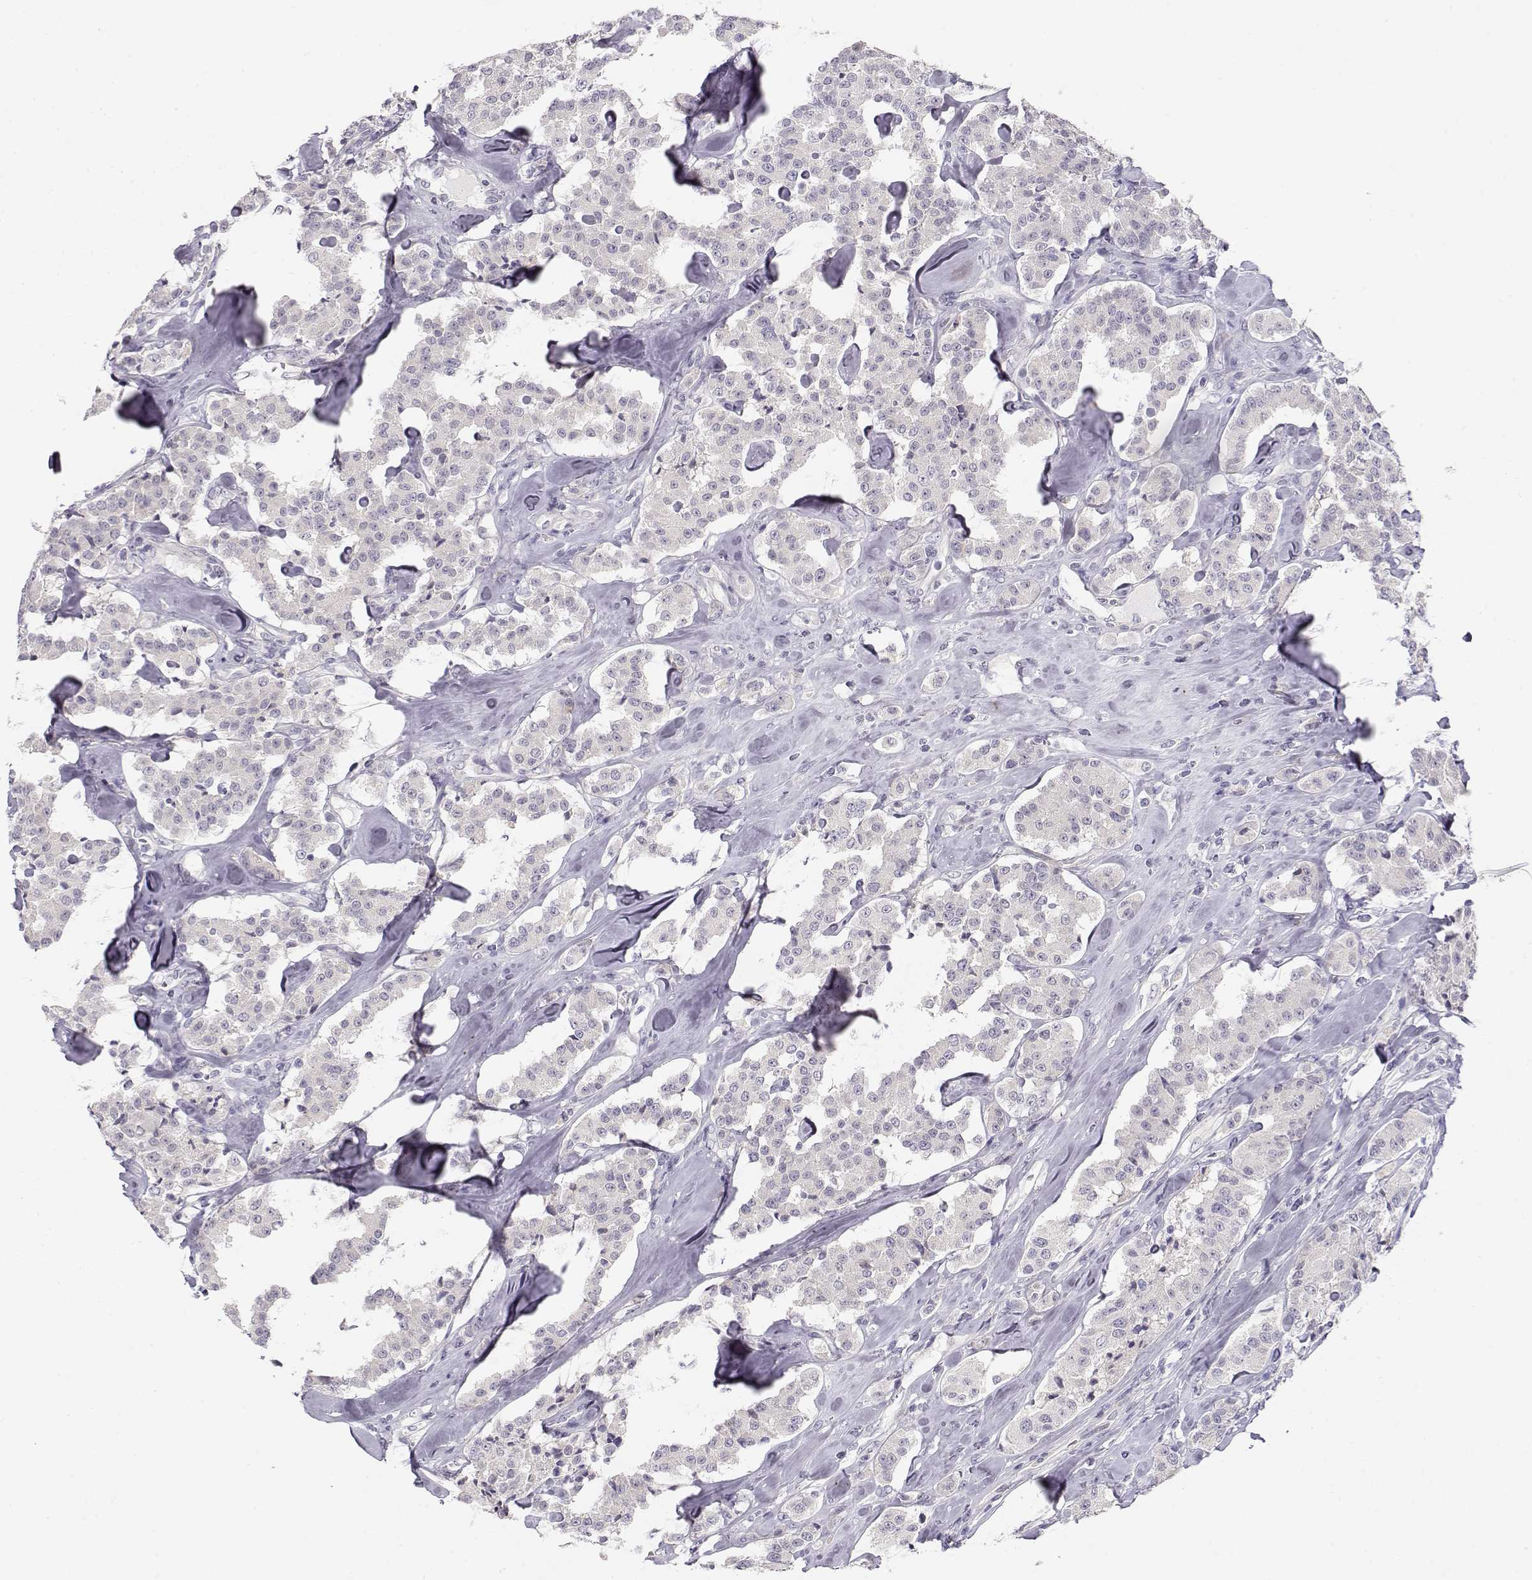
{"staining": {"intensity": "negative", "quantity": "none", "location": "none"}, "tissue": "carcinoid", "cell_type": "Tumor cells", "image_type": "cancer", "snomed": [{"axis": "morphology", "description": "Carcinoid, malignant, NOS"}, {"axis": "topography", "description": "Pancreas"}], "caption": "Tumor cells show no significant staining in carcinoid (malignant).", "gene": "TTC26", "patient": {"sex": "male", "age": 41}}